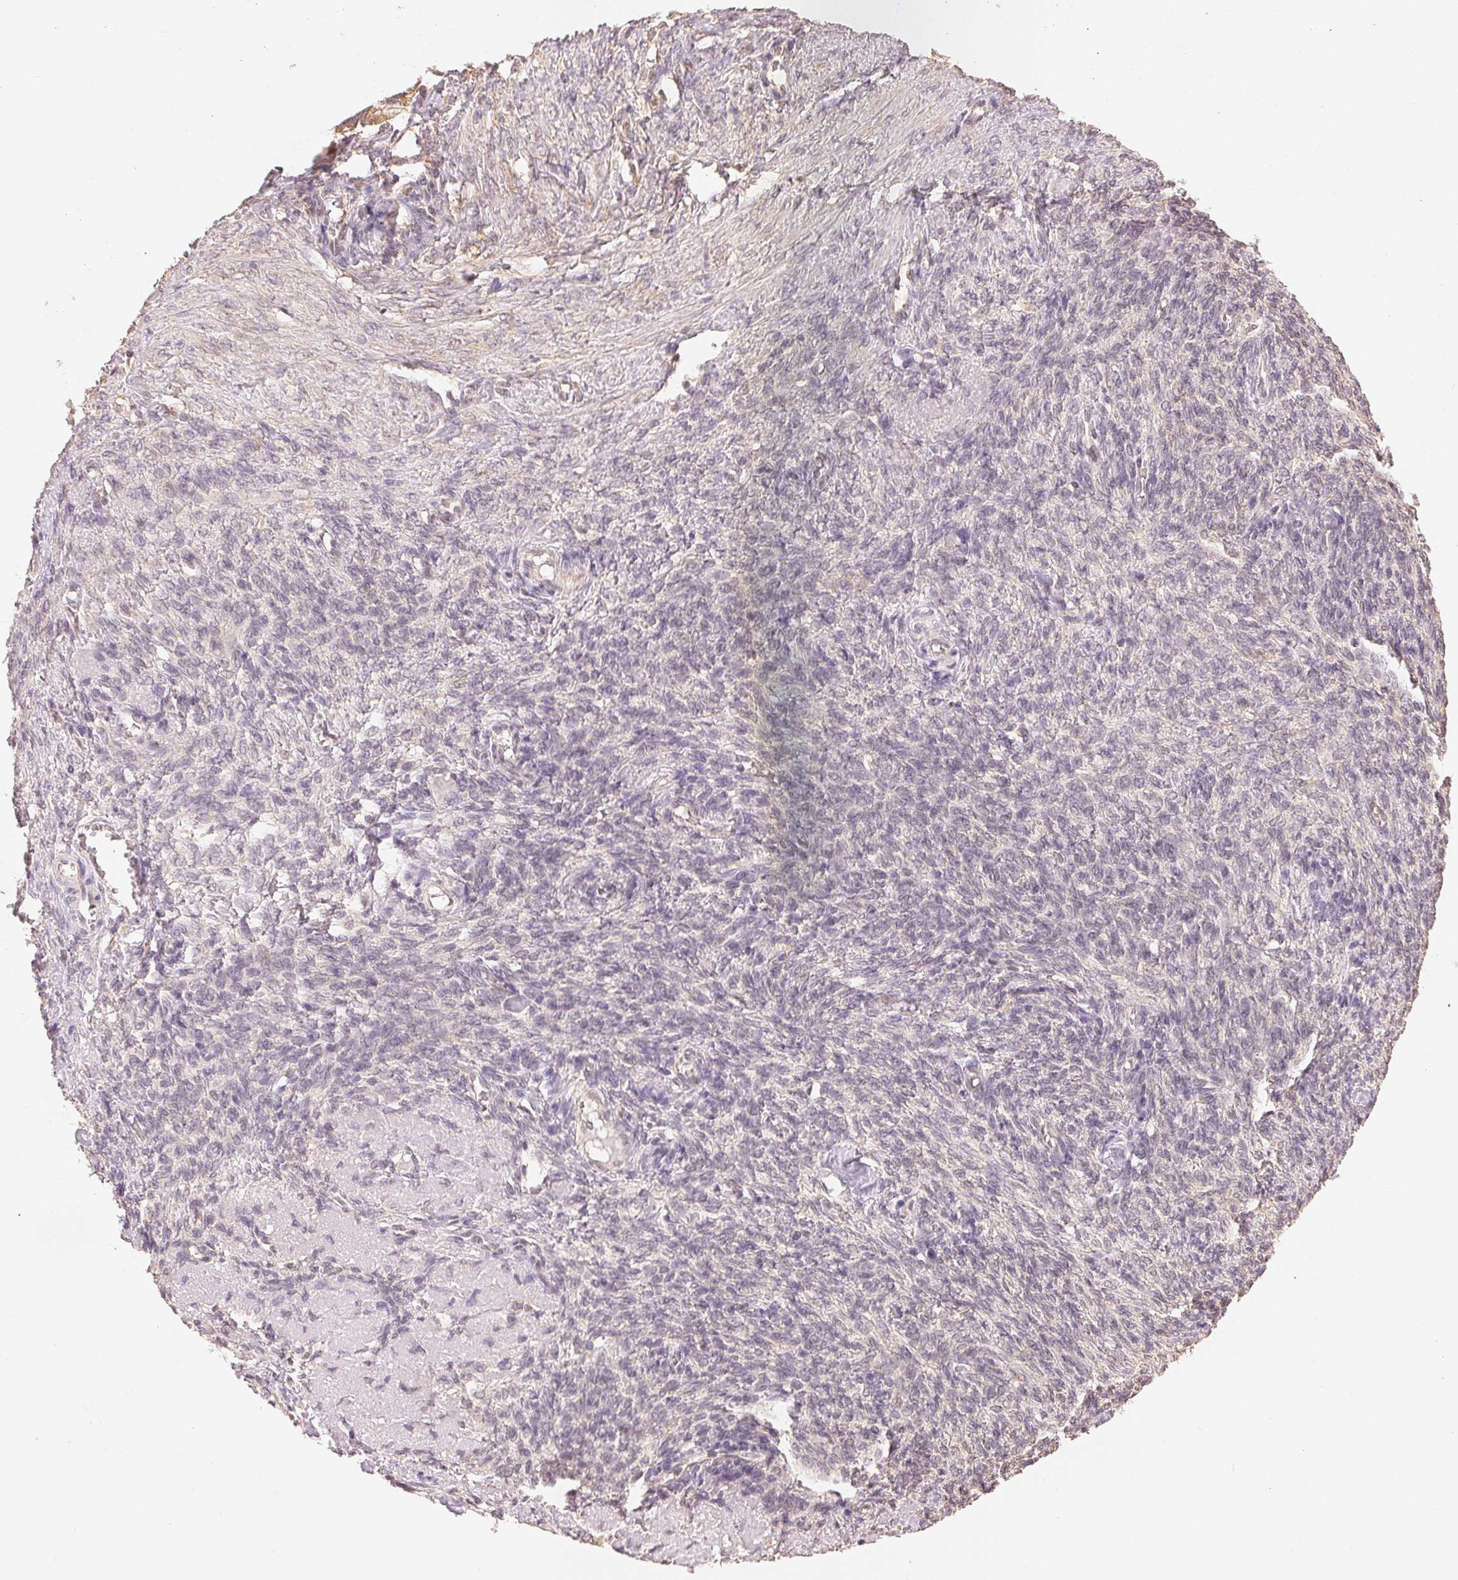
{"staining": {"intensity": "negative", "quantity": "none", "location": "none"}, "tissue": "ovarian cancer", "cell_type": "Tumor cells", "image_type": "cancer", "snomed": [{"axis": "morphology", "description": "Cystadenocarcinoma, serous, NOS"}, {"axis": "topography", "description": "Ovary"}], "caption": "Immunohistochemical staining of ovarian cancer displays no significant staining in tumor cells.", "gene": "SEZ6L2", "patient": {"sex": "female", "age": 60}}